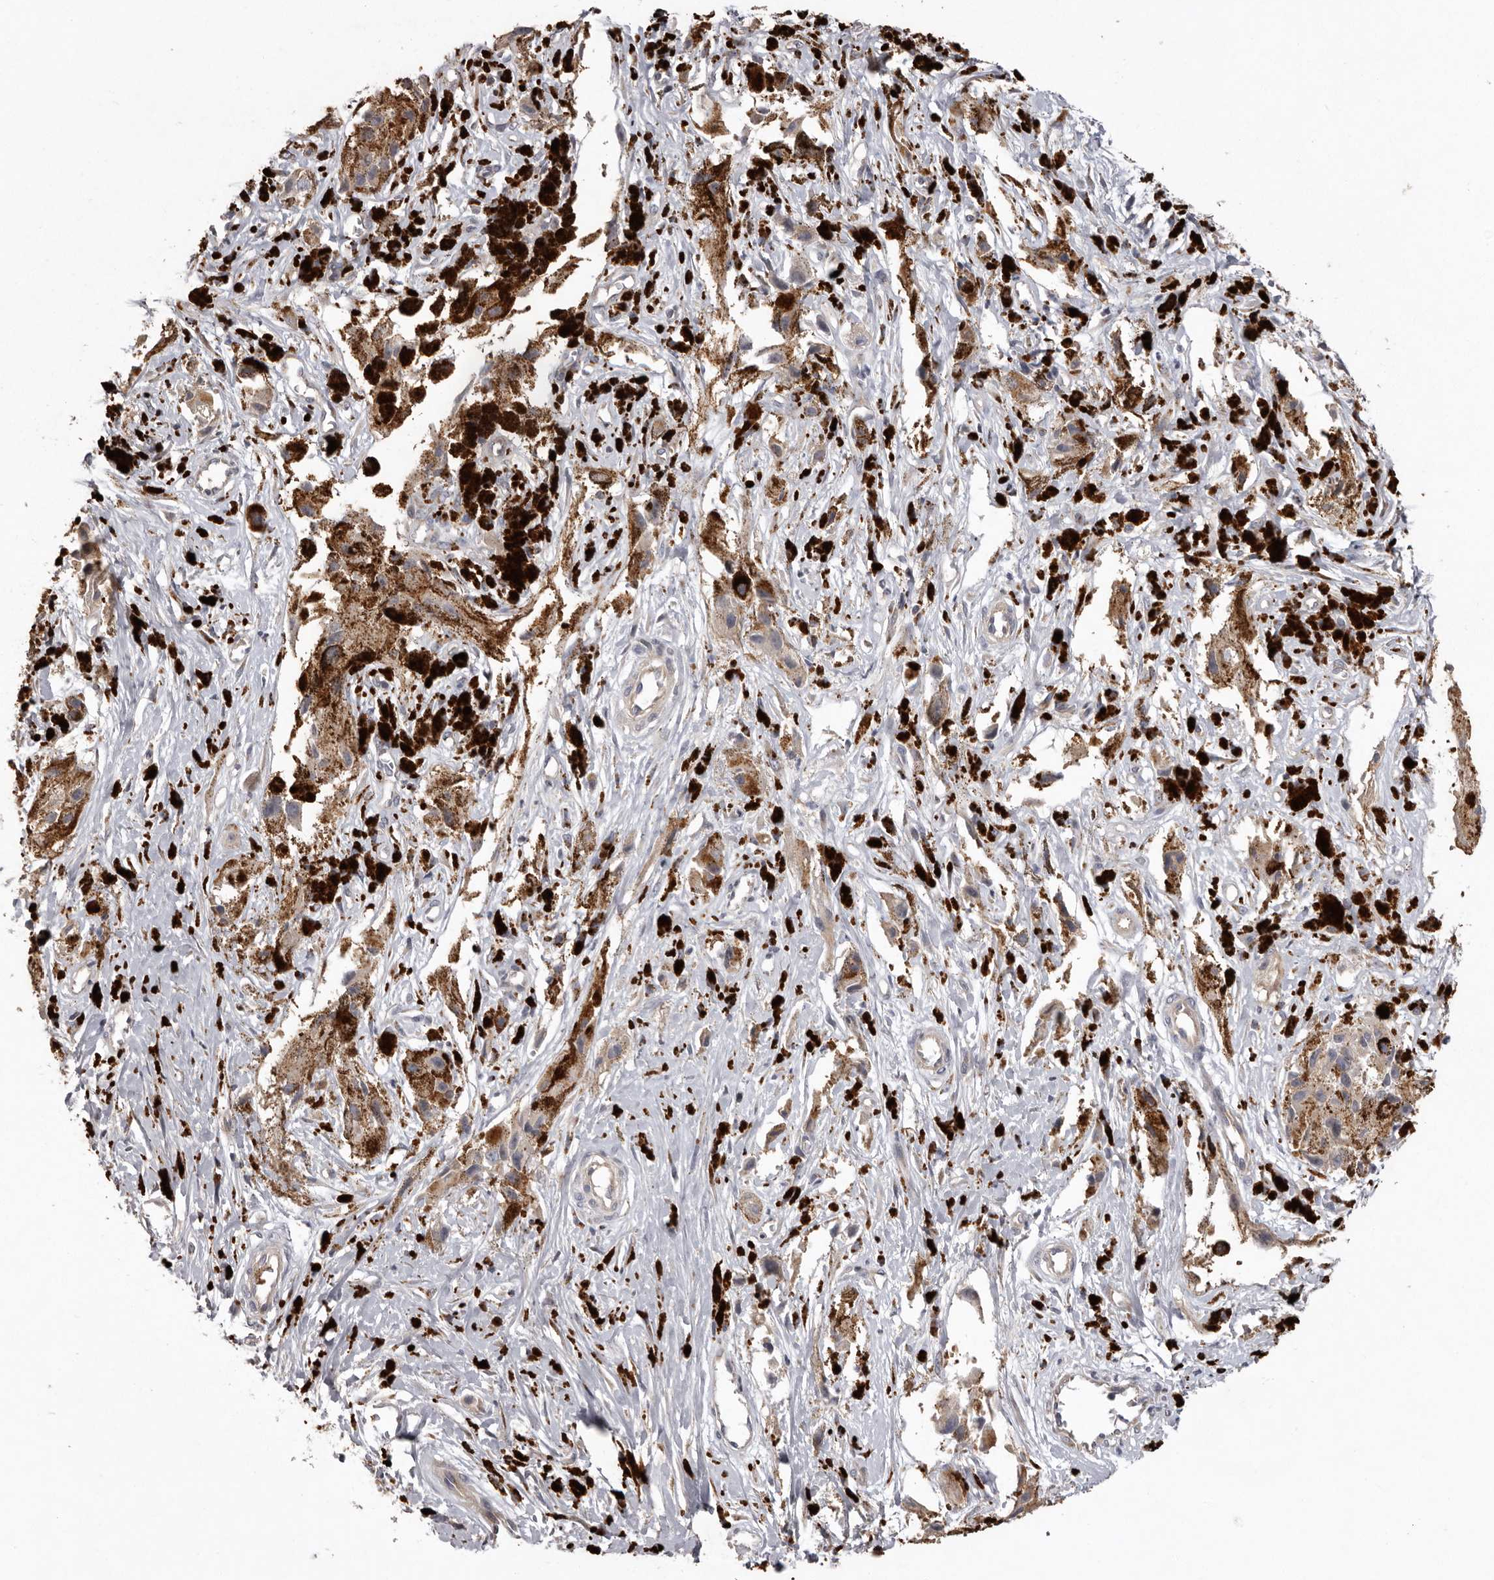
{"staining": {"intensity": "weak", "quantity": ">75%", "location": "cytoplasmic/membranous"}, "tissue": "melanoma", "cell_type": "Tumor cells", "image_type": "cancer", "snomed": [{"axis": "morphology", "description": "Malignant melanoma, NOS"}, {"axis": "topography", "description": "Skin"}], "caption": "Melanoma stained with a brown dye reveals weak cytoplasmic/membranous positive expression in about >75% of tumor cells.", "gene": "WDR47", "patient": {"sex": "male", "age": 88}}